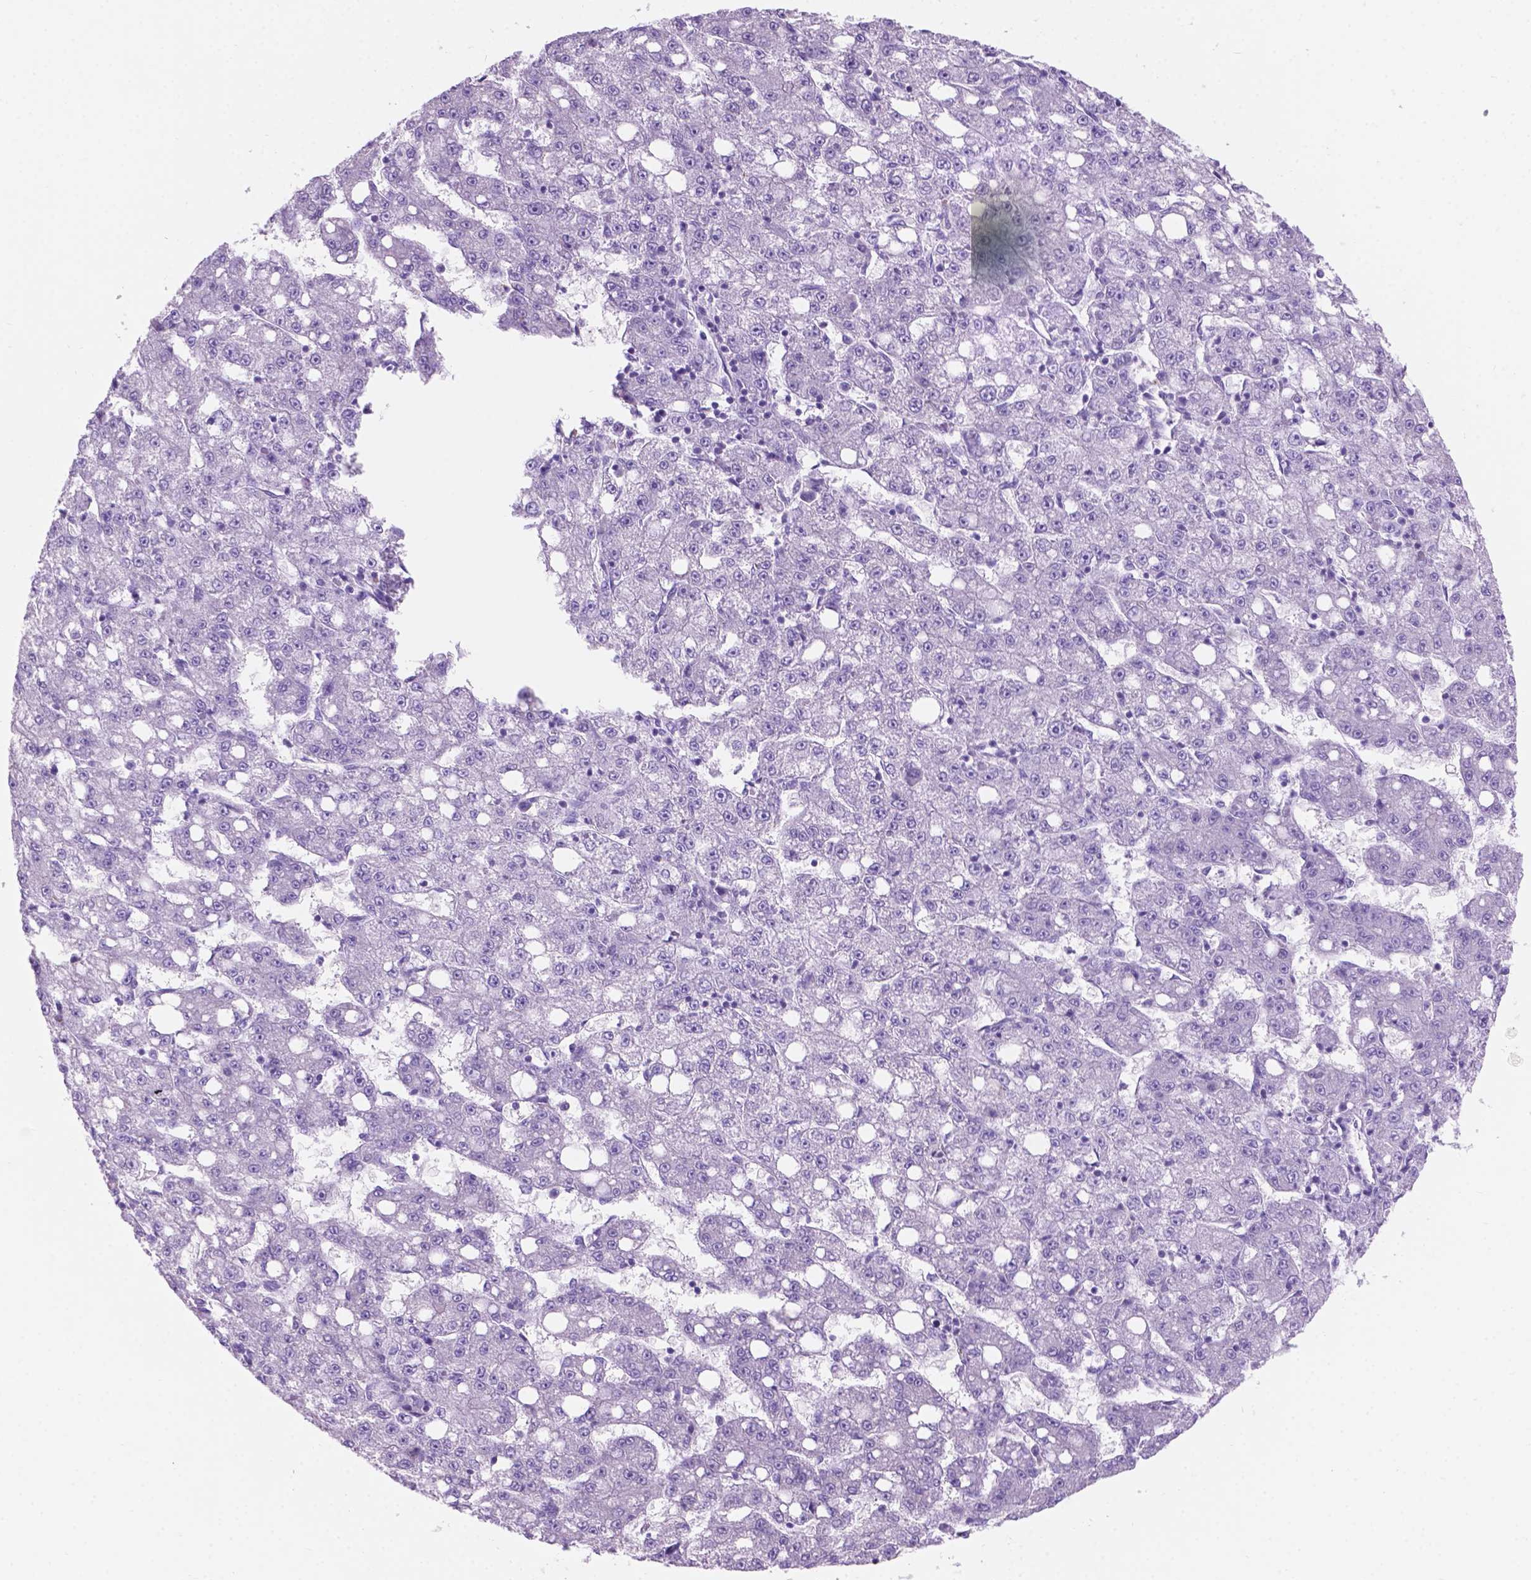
{"staining": {"intensity": "negative", "quantity": "none", "location": "none"}, "tissue": "liver cancer", "cell_type": "Tumor cells", "image_type": "cancer", "snomed": [{"axis": "morphology", "description": "Carcinoma, Hepatocellular, NOS"}, {"axis": "topography", "description": "Liver"}], "caption": "DAB immunohistochemical staining of human liver cancer reveals no significant staining in tumor cells.", "gene": "GRIN2B", "patient": {"sex": "female", "age": 65}}